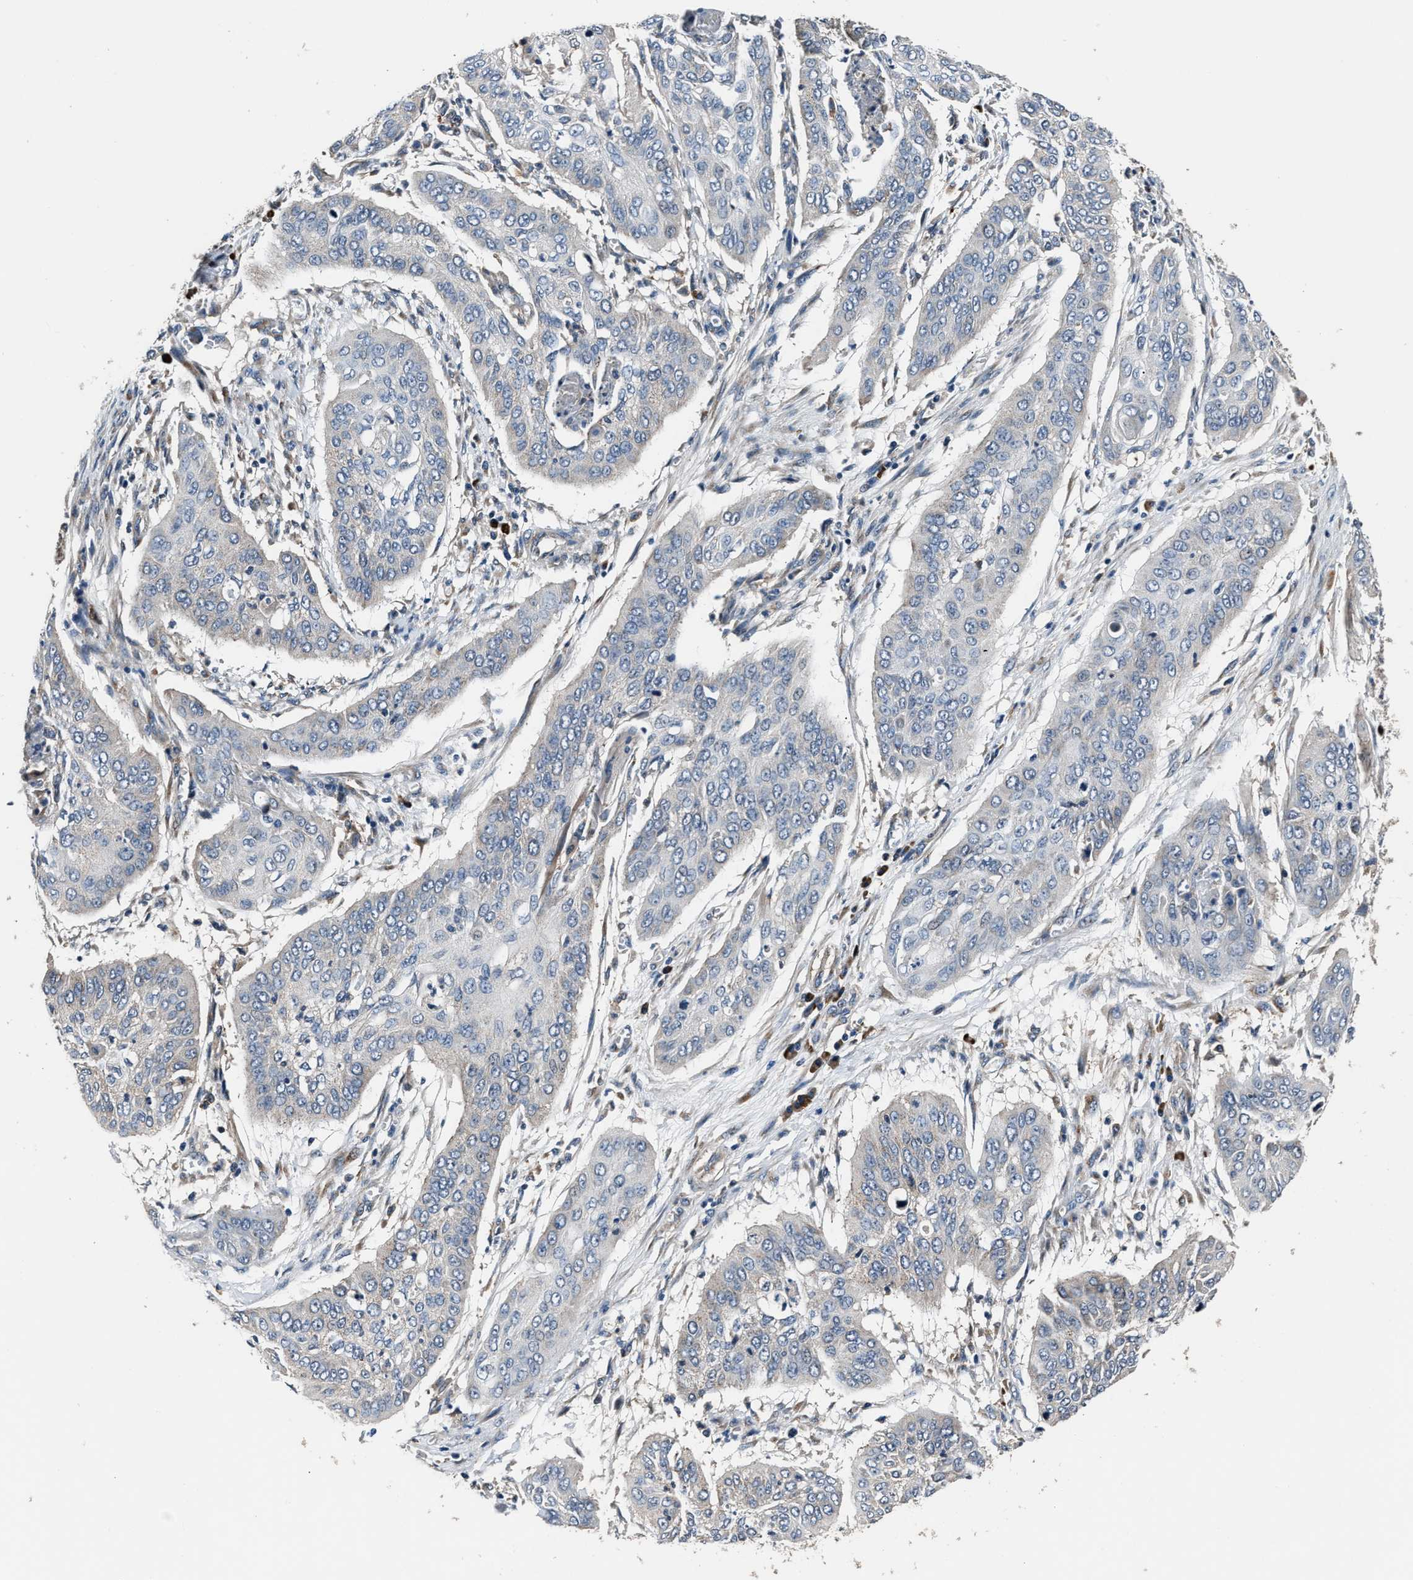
{"staining": {"intensity": "negative", "quantity": "none", "location": "none"}, "tissue": "cervical cancer", "cell_type": "Tumor cells", "image_type": "cancer", "snomed": [{"axis": "morphology", "description": "Squamous cell carcinoma, NOS"}, {"axis": "topography", "description": "Cervix"}], "caption": "DAB immunohistochemical staining of human squamous cell carcinoma (cervical) shows no significant staining in tumor cells. Brightfield microscopy of IHC stained with DAB (brown) and hematoxylin (blue), captured at high magnification.", "gene": "IMPDH2", "patient": {"sex": "female", "age": 39}}